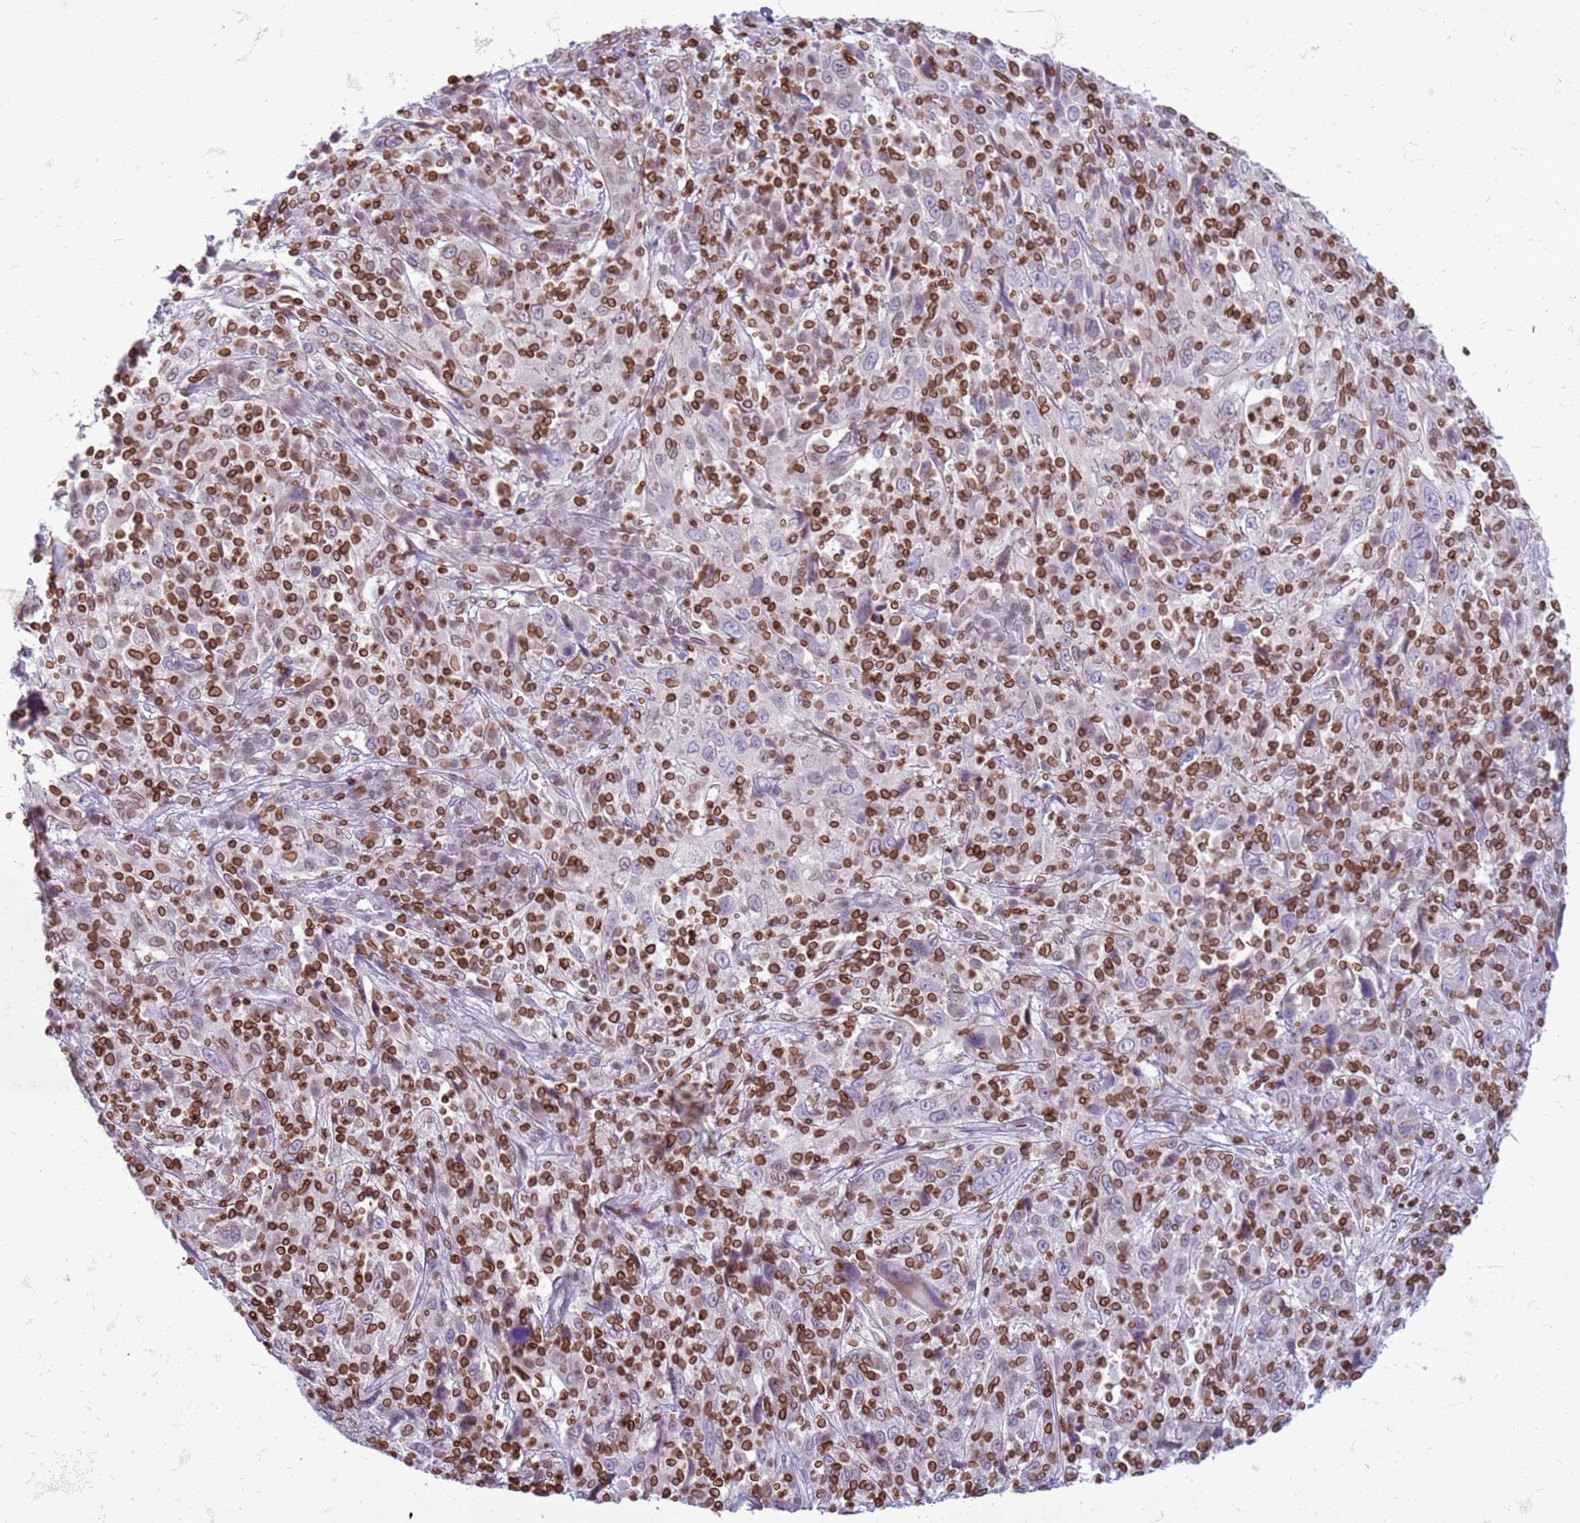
{"staining": {"intensity": "weak", "quantity": "<25%", "location": "cytoplasmic/membranous,nuclear"}, "tissue": "cervical cancer", "cell_type": "Tumor cells", "image_type": "cancer", "snomed": [{"axis": "morphology", "description": "Squamous cell carcinoma, NOS"}, {"axis": "topography", "description": "Cervix"}], "caption": "Immunohistochemistry (IHC) micrograph of neoplastic tissue: human cervical cancer (squamous cell carcinoma) stained with DAB (3,3'-diaminobenzidine) displays no significant protein staining in tumor cells.", "gene": "METTL25B", "patient": {"sex": "female", "age": 46}}